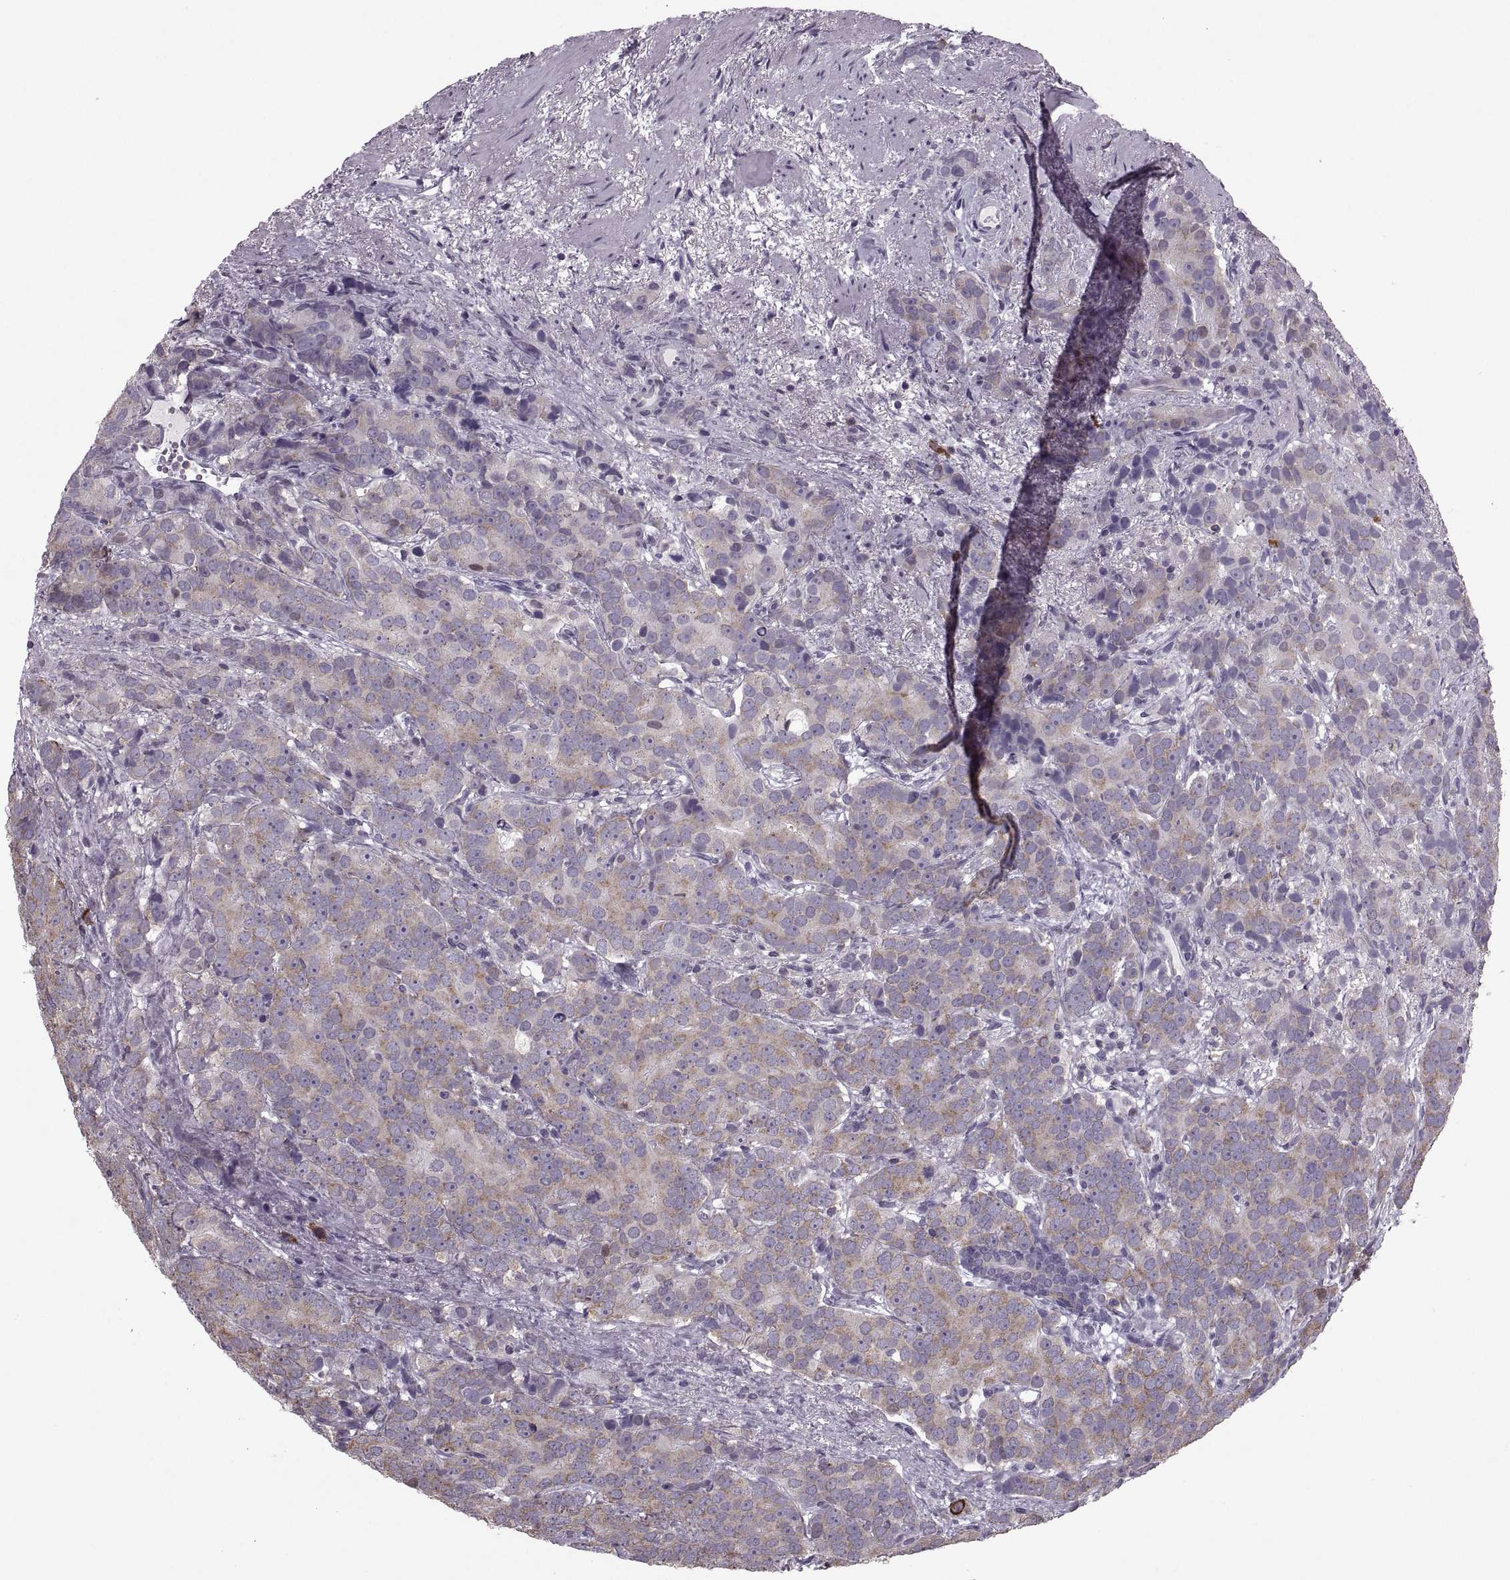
{"staining": {"intensity": "moderate", "quantity": "25%-75%", "location": "cytoplasmic/membranous"}, "tissue": "prostate cancer", "cell_type": "Tumor cells", "image_type": "cancer", "snomed": [{"axis": "morphology", "description": "Adenocarcinoma, High grade"}, {"axis": "topography", "description": "Prostate"}], "caption": "This is an image of IHC staining of prostate adenocarcinoma (high-grade), which shows moderate expression in the cytoplasmic/membranous of tumor cells.", "gene": "PABPC1", "patient": {"sex": "male", "age": 90}}